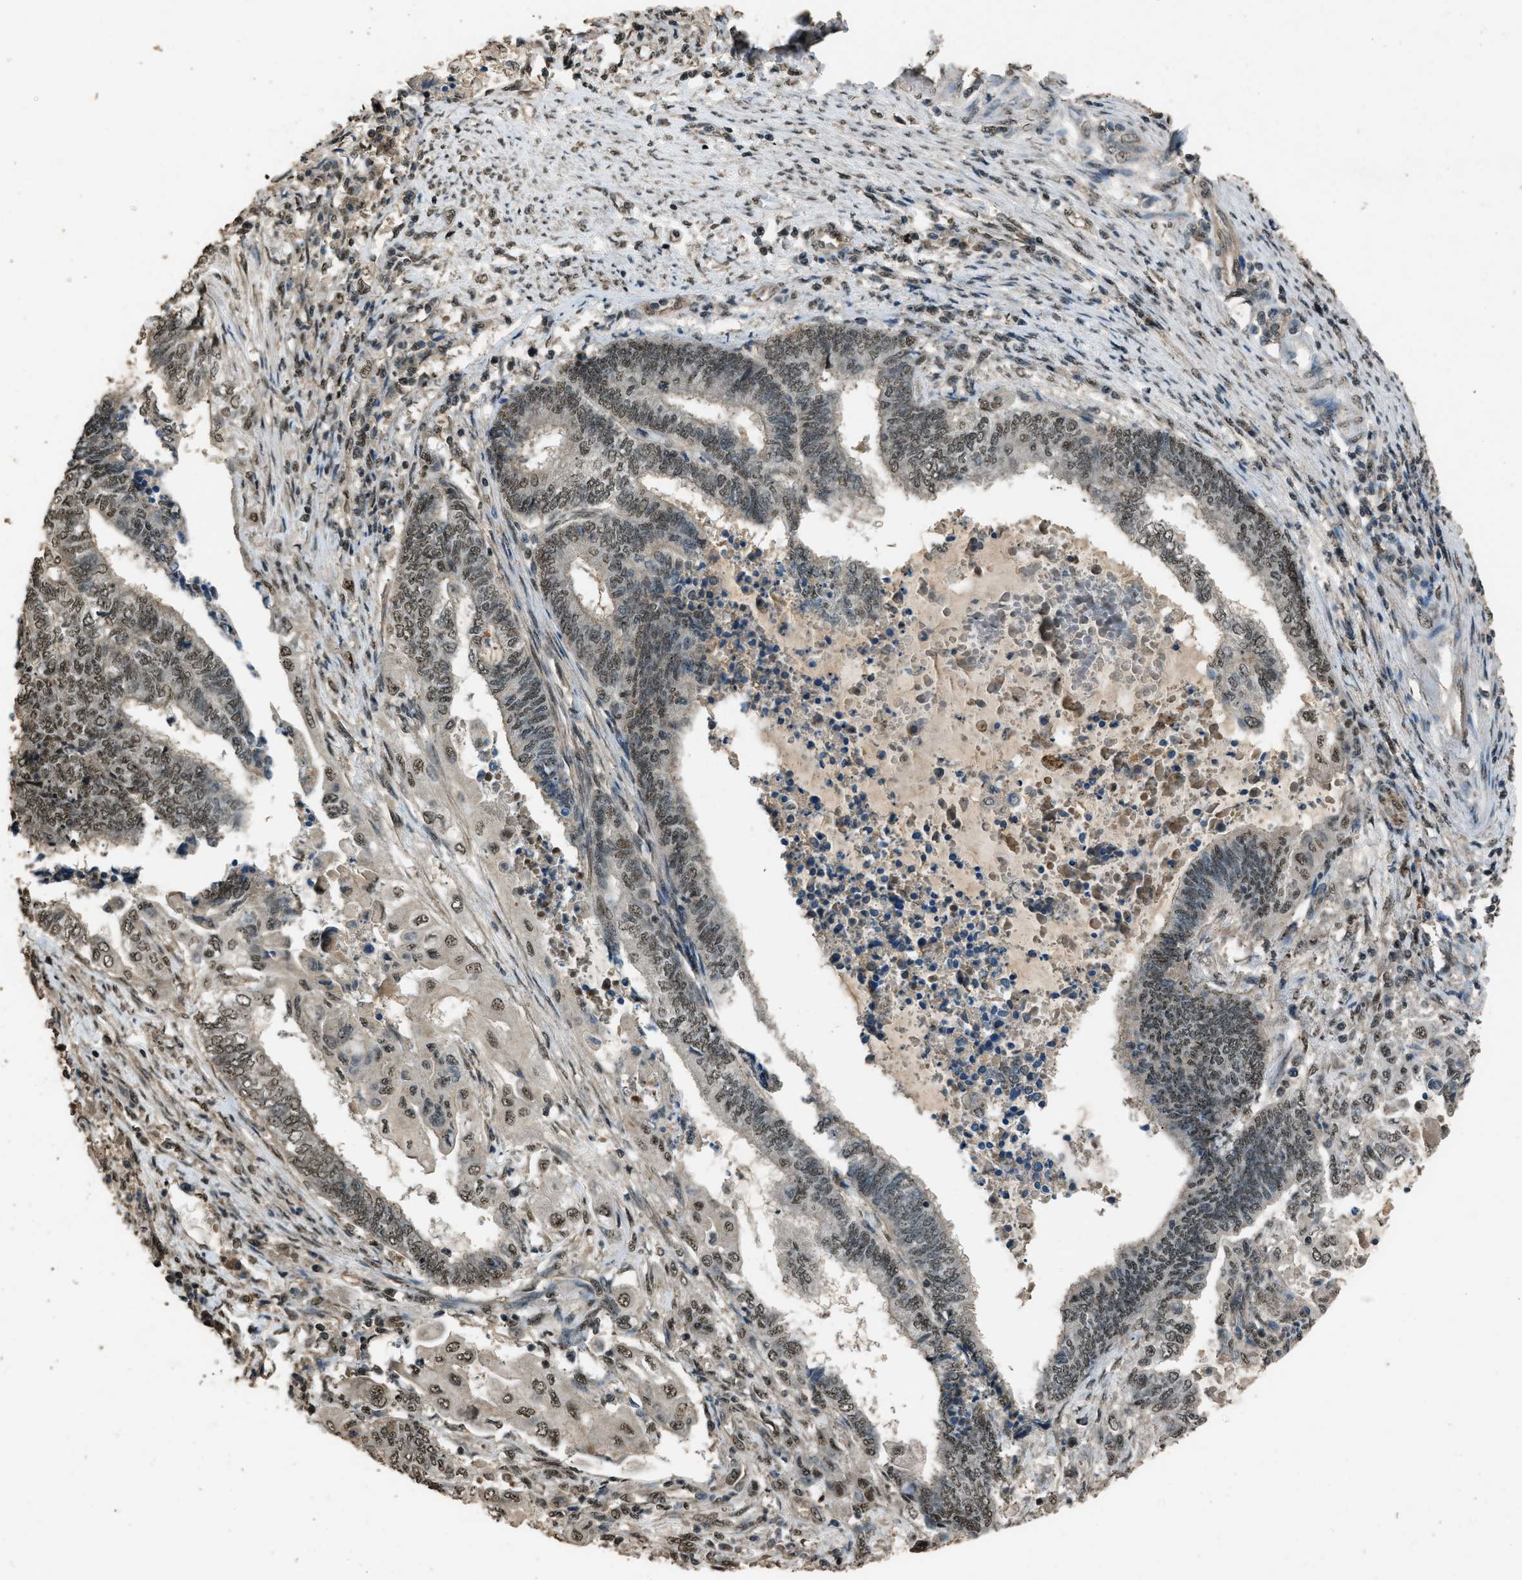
{"staining": {"intensity": "moderate", "quantity": ">75%", "location": "nuclear"}, "tissue": "endometrial cancer", "cell_type": "Tumor cells", "image_type": "cancer", "snomed": [{"axis": "morphology", "description": "Adenocarcinoma, NOS"}, {"axis": "topography", "description": "Uterus"}, {"axis": "topography", "description": "Endometrium"}], "caption": "The micrograph displays immunohistochemical staining of endometrial adenocarcinoma. There is moderate nuclear staining is present in about >75% of tumor cells.", "gene": "SERTAD2", "patient": {"sex": "female", "age": 70}}